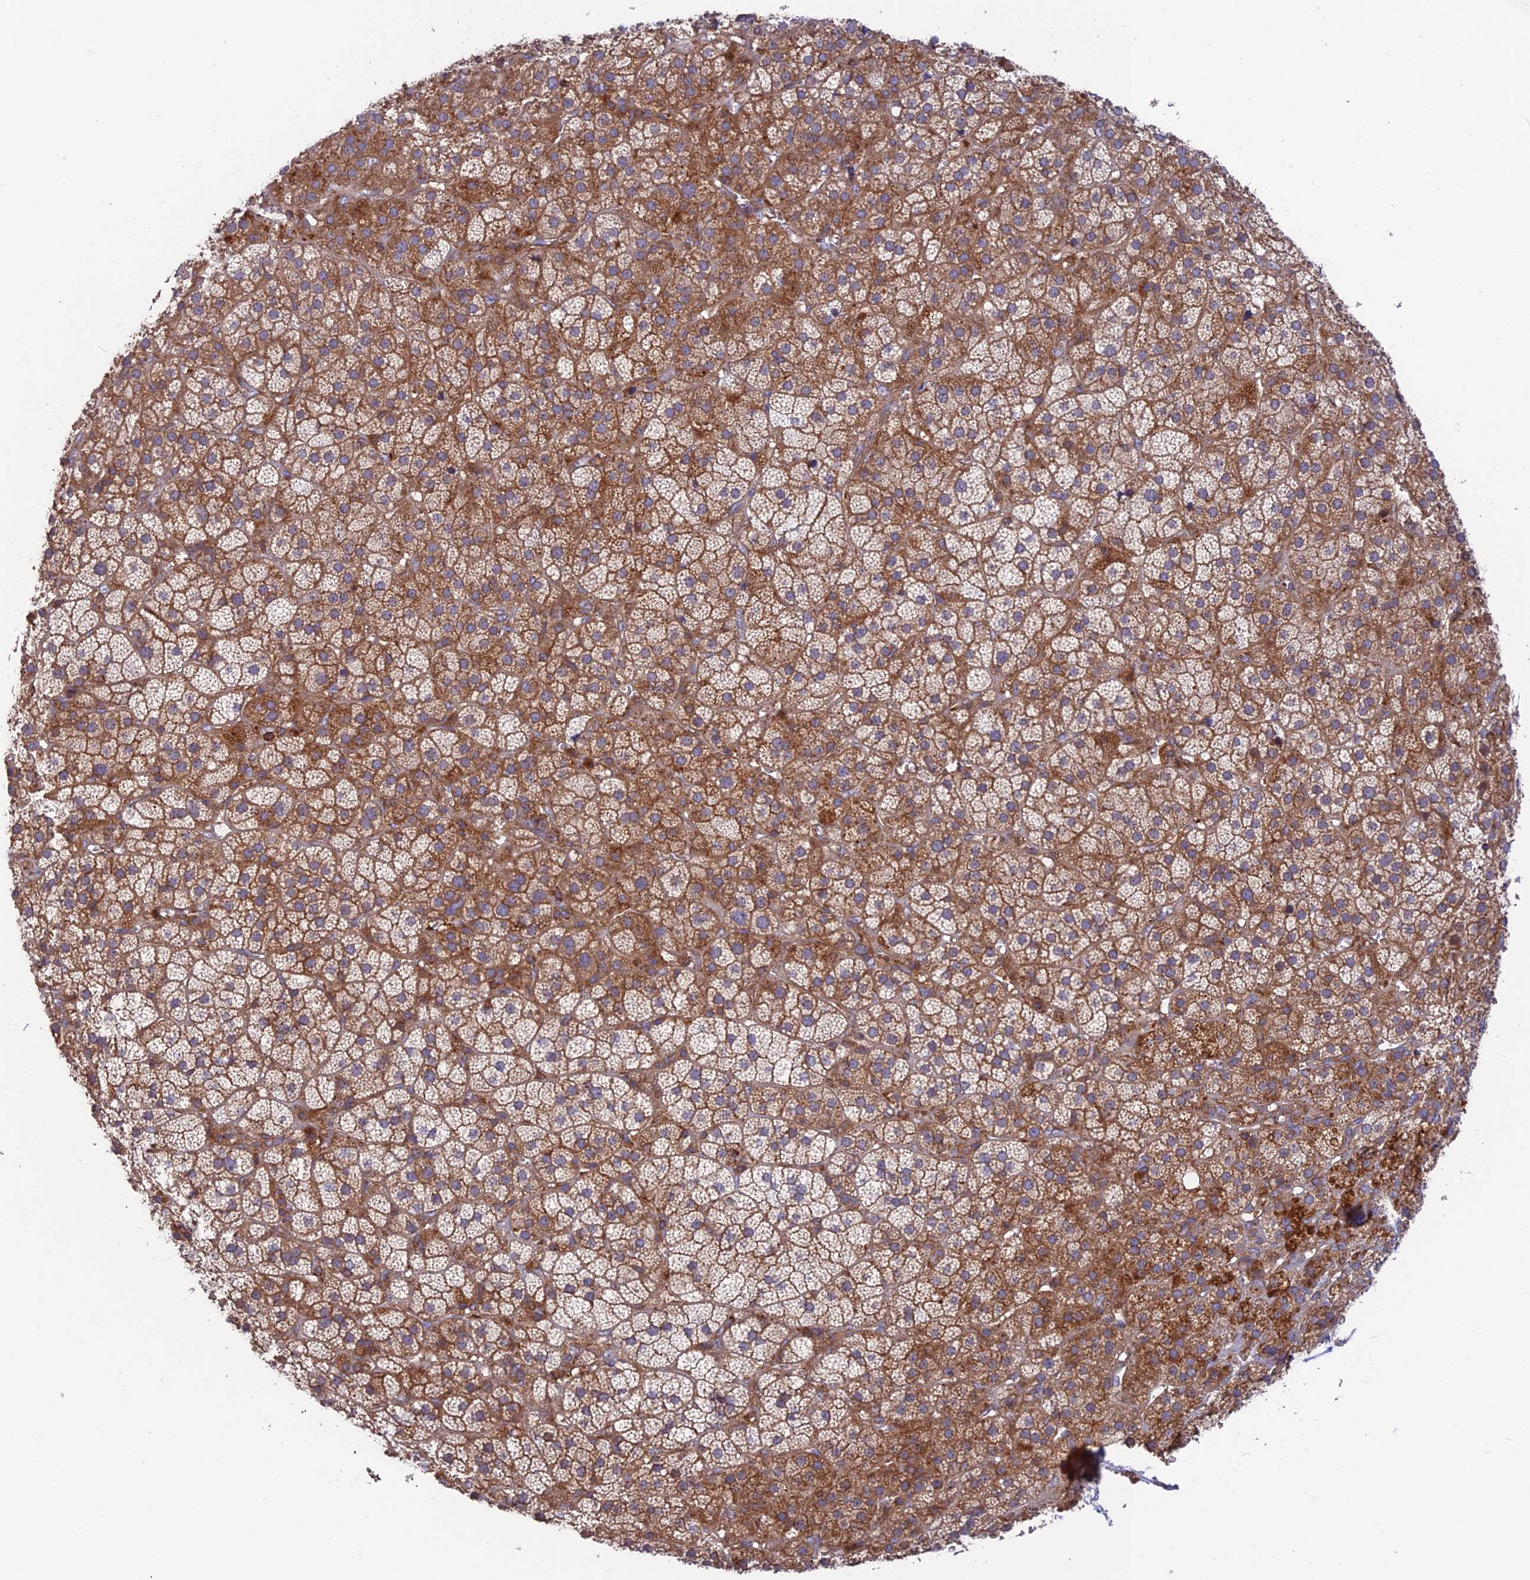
{"staining": {"intensity": "moderate", "quantity": "25%-75%", "location": "cytoplasmic/membranous"}, "tissue": "adrenal gland", "cell_type": "Glandular cells", "image_type": "normal", "snomed": [{"axis": "morphology", "description": "Normal tissue, NOS"}, {"axis": "topography", "description": "Adrenal gland"}], "caption": "Immunohistochemistry micrograph of normal adrenal gland stained for a protein (brown), which demonstrates medium levels of moderate cytoplasmic/membranous expression in about 25%-75% of glandular cells.", "gene": "CPNE7", "patient": {"sex": "female", "age": 70}}